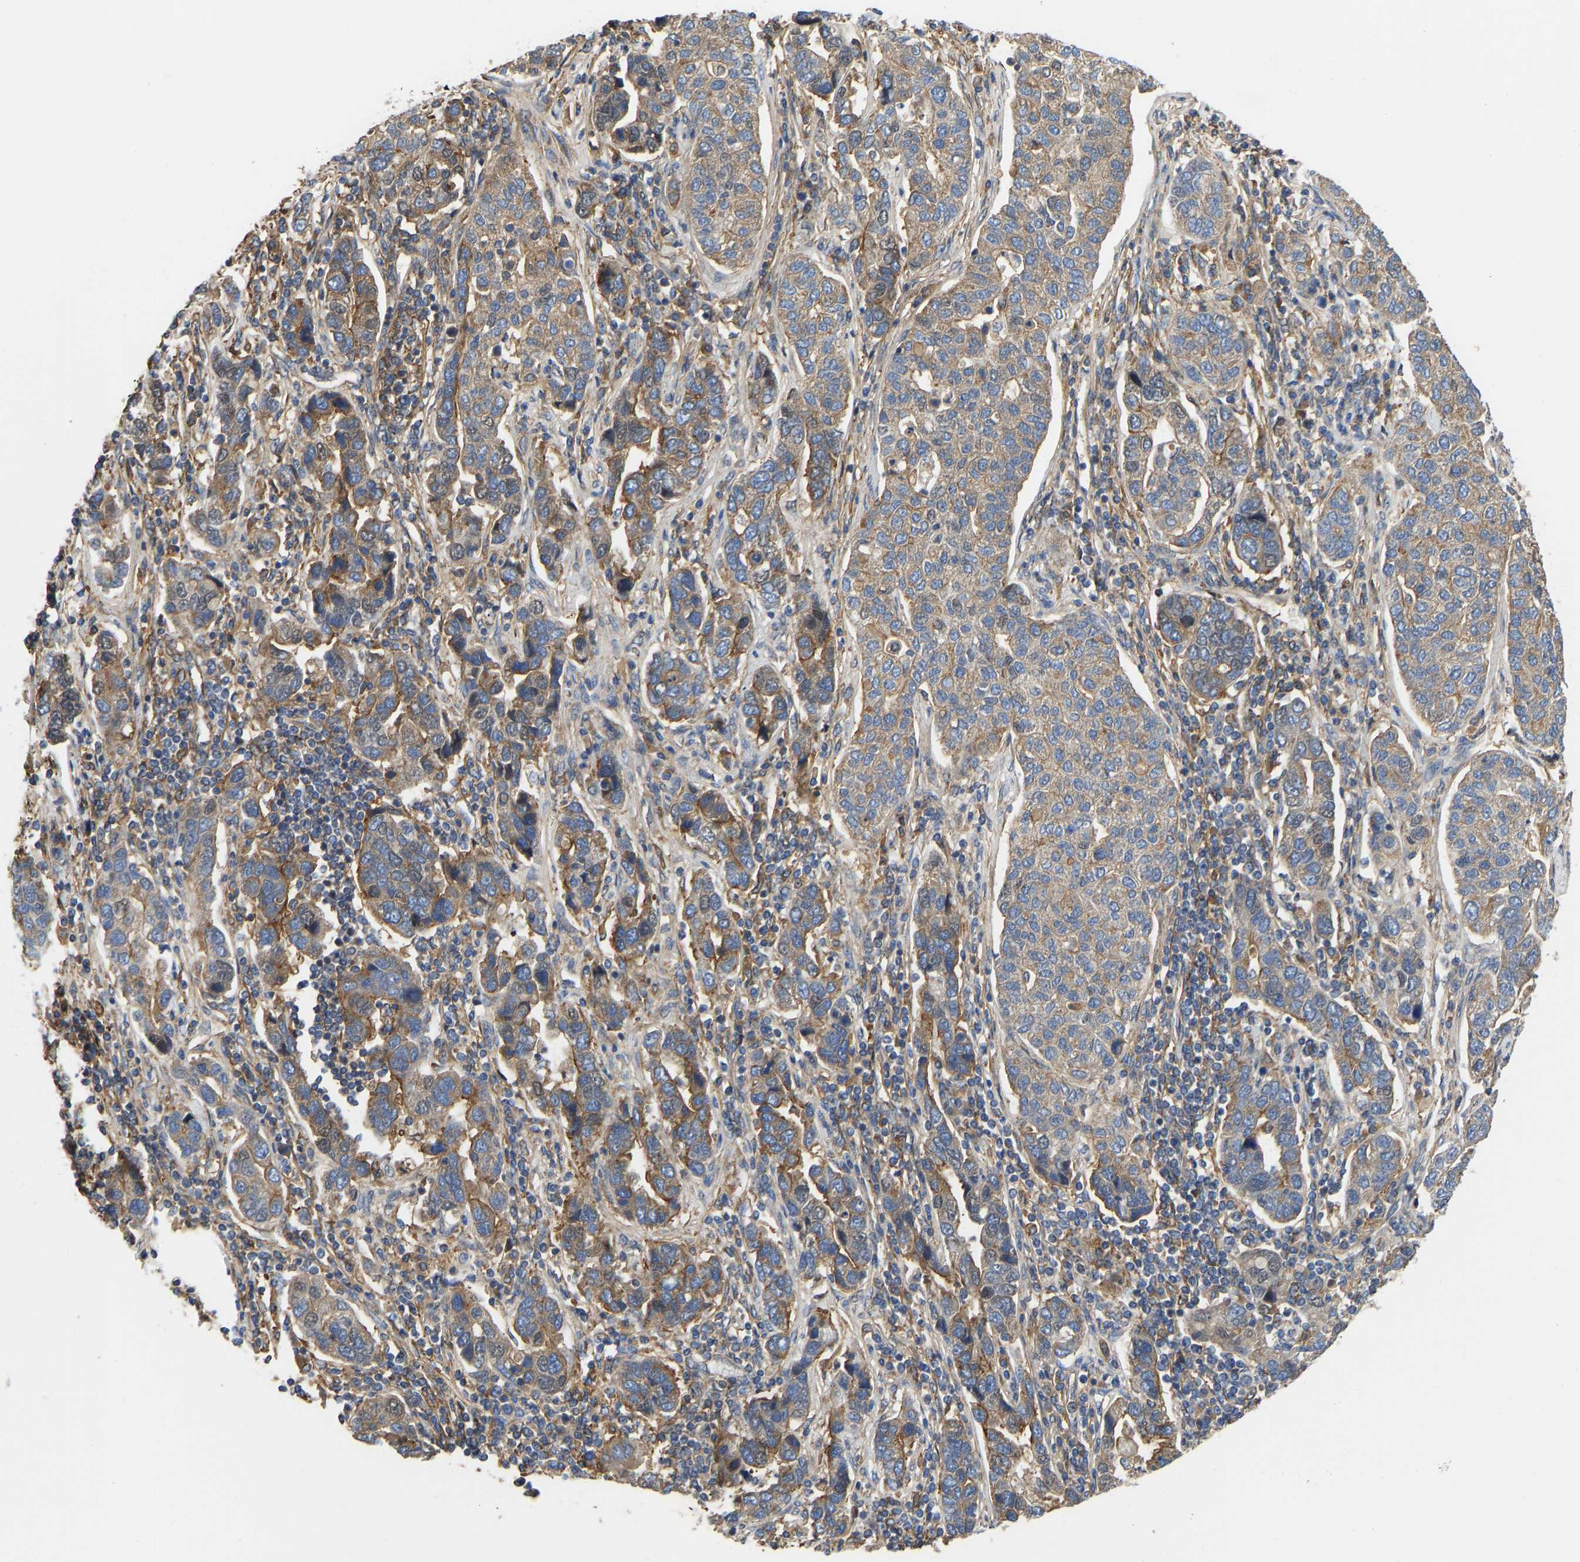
{"staining": {"intensity": "moderate", "quantity": "25%-75%", "location": "cytoplasmic/membranous"}, "tissue": "pancreatic cancer", "cell_type": "Tumor cells", "image_type": "cancer", "snomed": [{"axis": "morphology", "description": "Adenocarcinoma, NOS"}, {"axis": "topography", "description": "Pancreas"}], "caption": "This is a histology image of IHC staining of pancreatic adenocarcinoma, which shows moderate expression in the cytoplasmic/membranous of tumor cells.", "gene": "FLNB", "patient": {"sex": "female", "age": 61}}